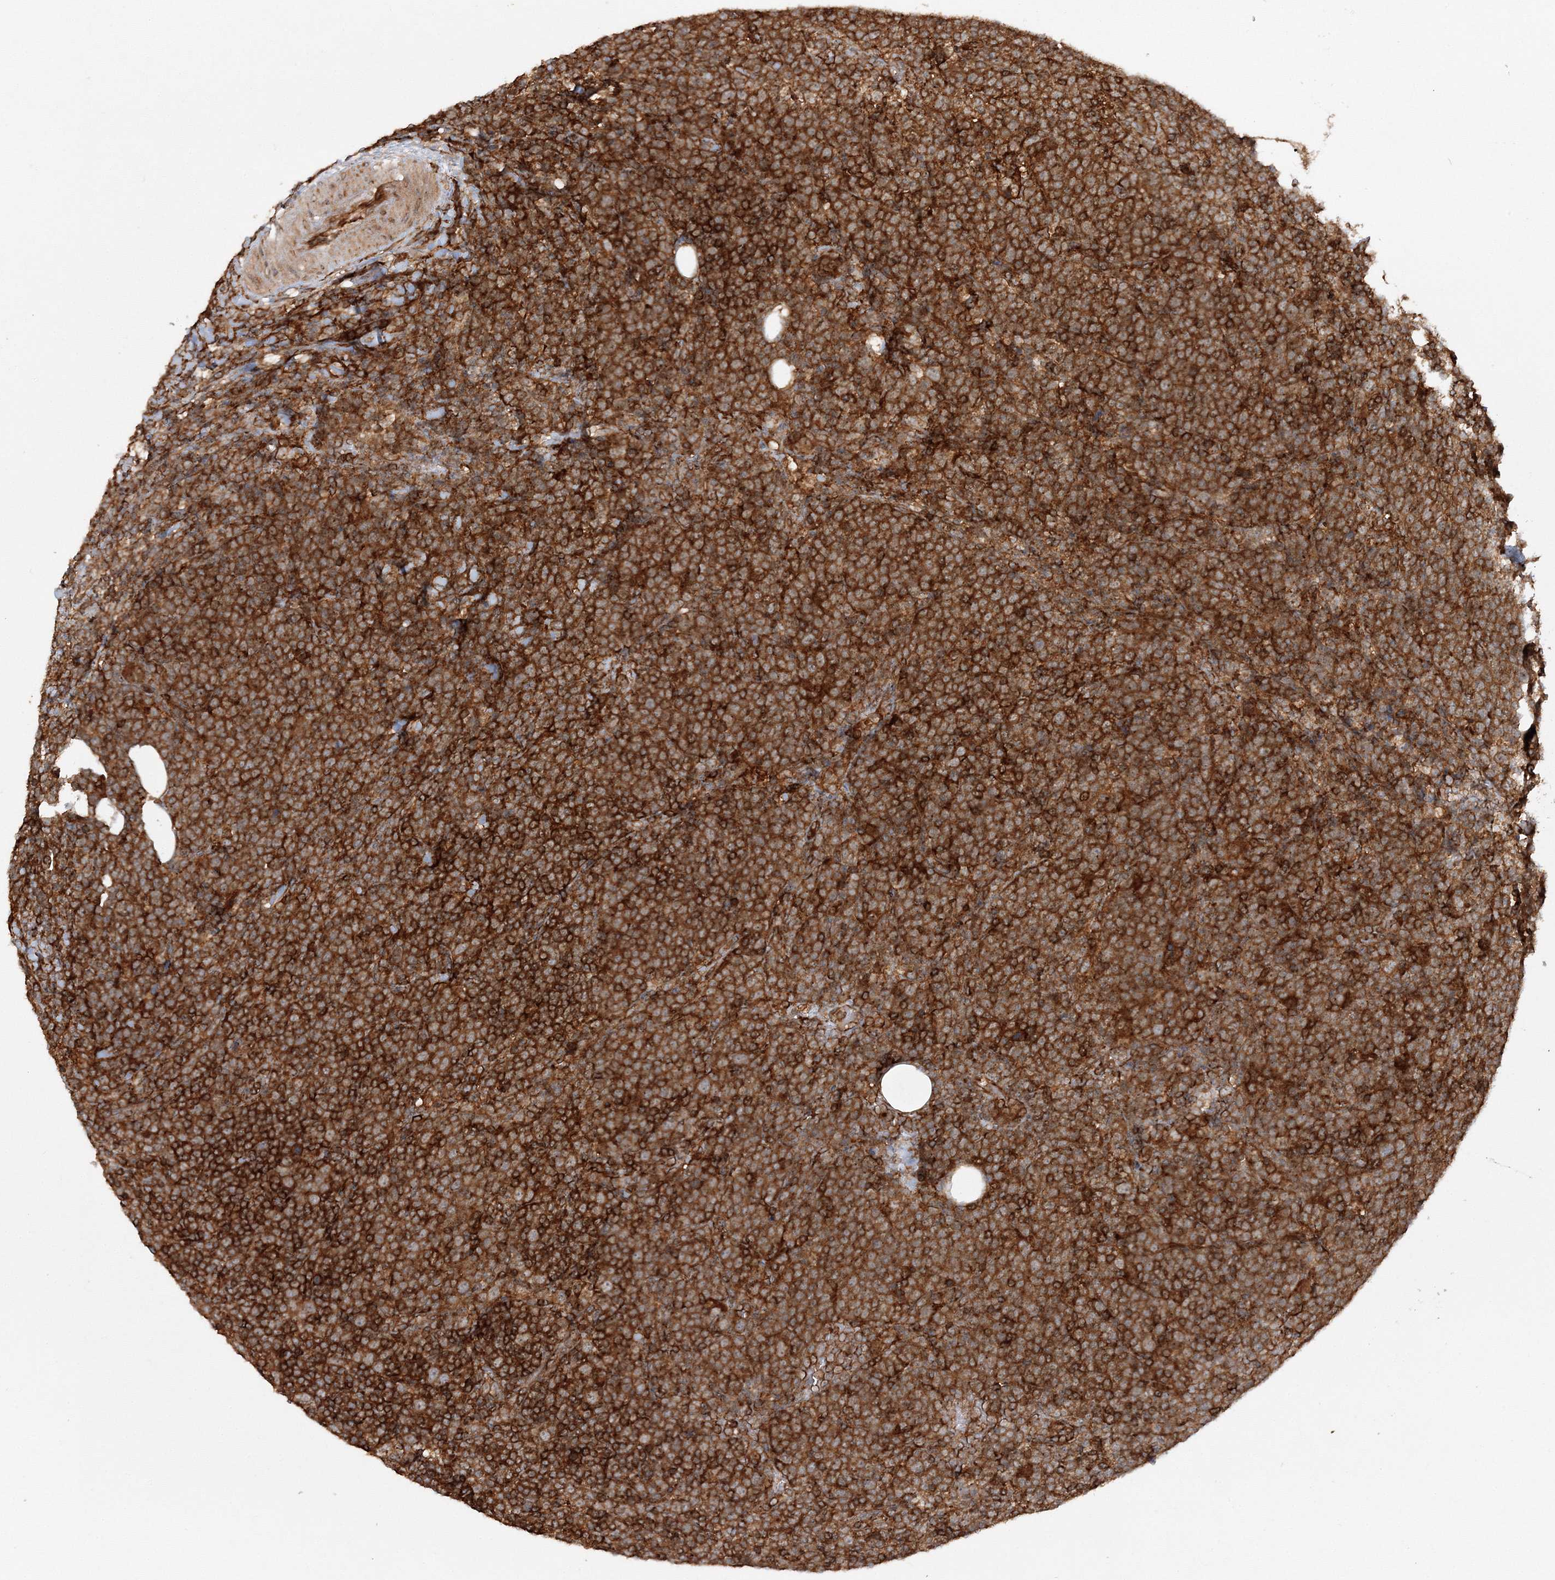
{"staining": {"intensity": "strong", "quantity": ">75%", "location": "cytoplasmic/membranous"}, "tissue": "lymphoma", "cell_type": "Tumor cells", "image_type": "cancer", "snomed": [{"axis": "morphology", "description": "Malignant lymphoma, non-Hodgkin's type, High grade"}, {"axis": "topography", "description": "Lymph node"}], "caption": "This photomicrograph displays immunohistochemistry (IHC) staining of lymphoma, with high strong cytoplasmic/membranous positivity in about >75% of tumor cells.", "gene": "WDR37", "patient": {"sex": "male", "age": 61}}